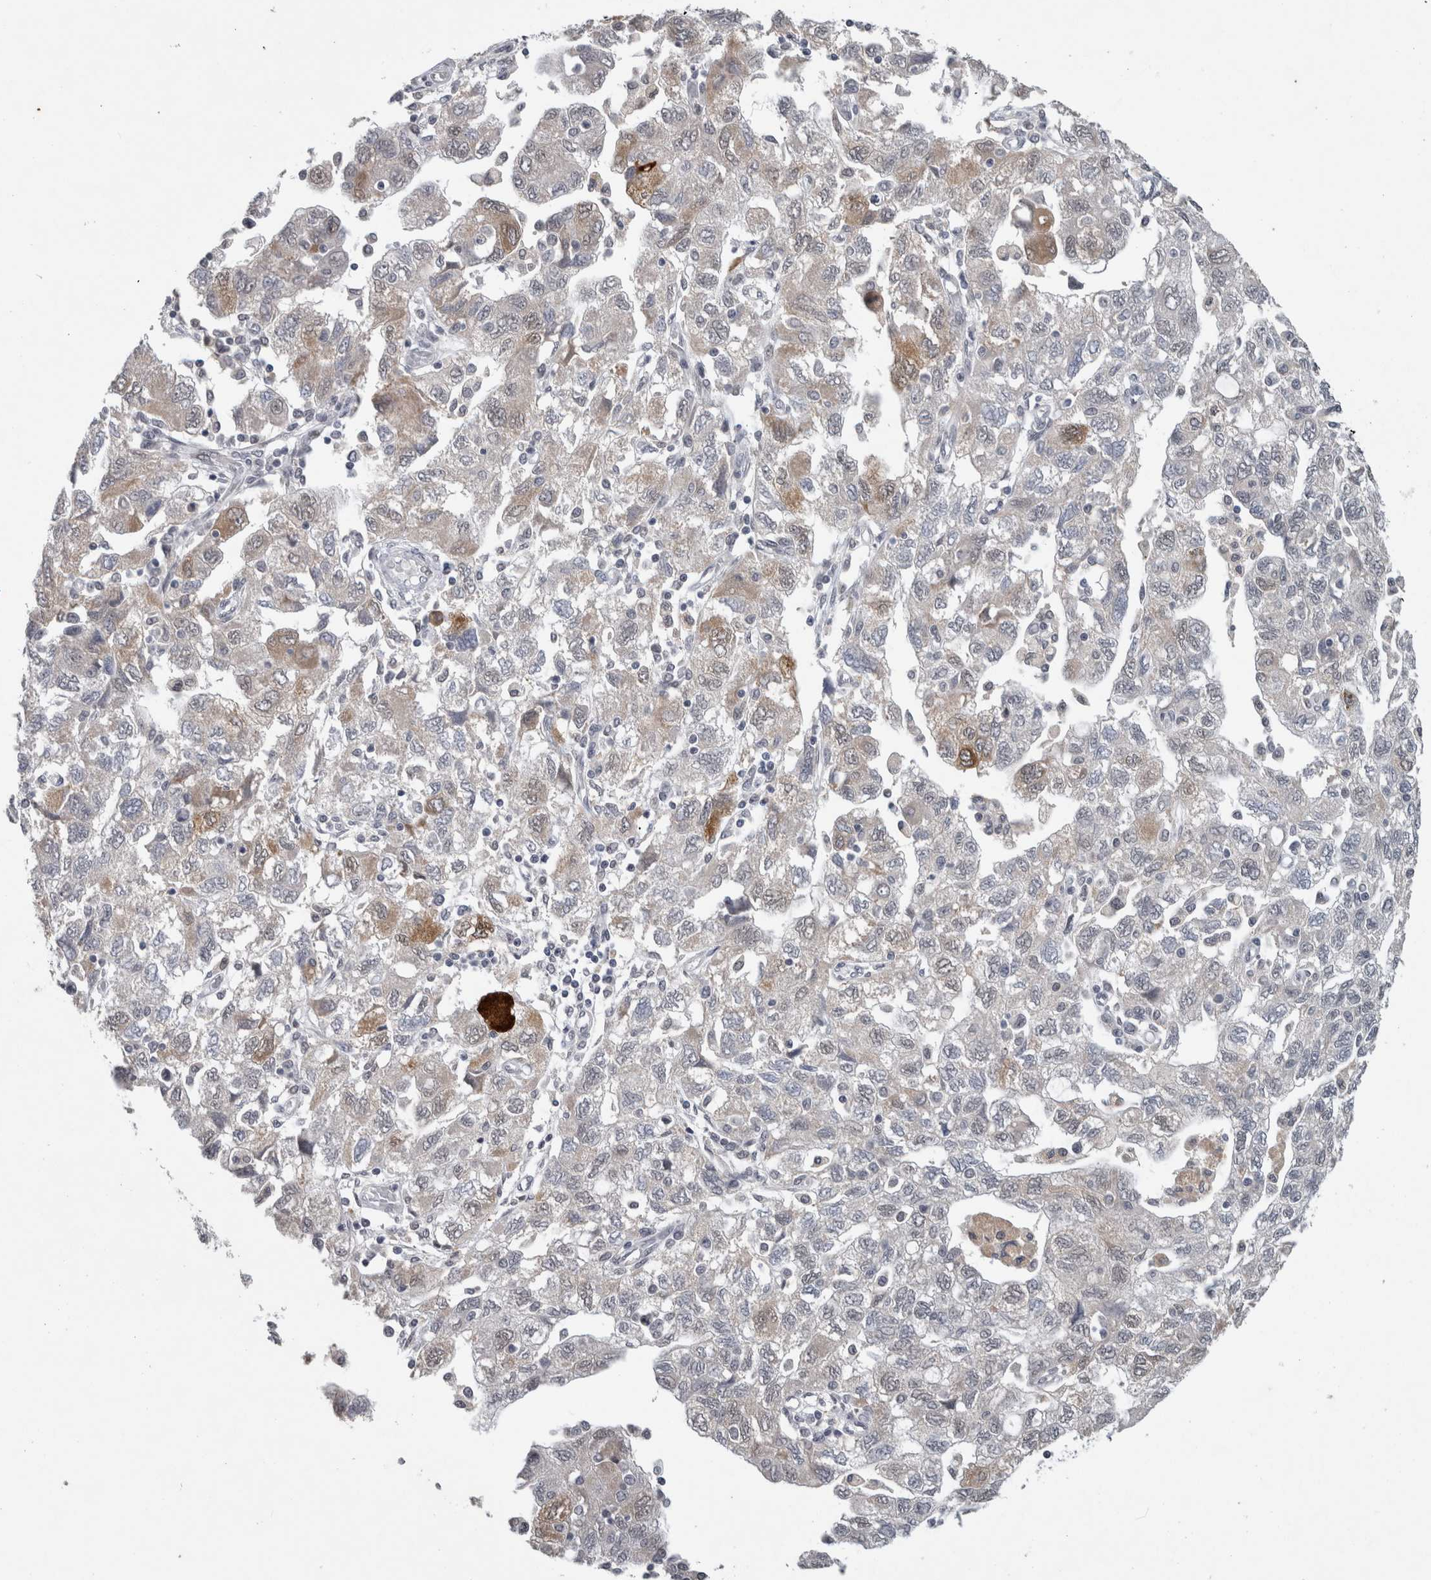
{"staining": {"intensity": "moderate", "quantity": "<25%", "location": "cytoplasmic/membranous"}, "tissue": "ovarian cancer", "cell_type": "Tumor cells", "image_type": "cancer", "snomed": [{"axis": "morphology", "description": "Carcinoma, NOS"}, {"axis": "morphology", "description": "Cystadenocarcinoma, serous, NOS"}, {"axis": "topography", "description": "Ovary"}], "caption": "Ovarian cancer tissue exhibits moderate cytoplasmic/membranous staining in approximately <25% of tumor cells, visualized by immunohistochemistry.", "gene": "PRXL2A", "patient": {"sex": "female", "age": 69}}